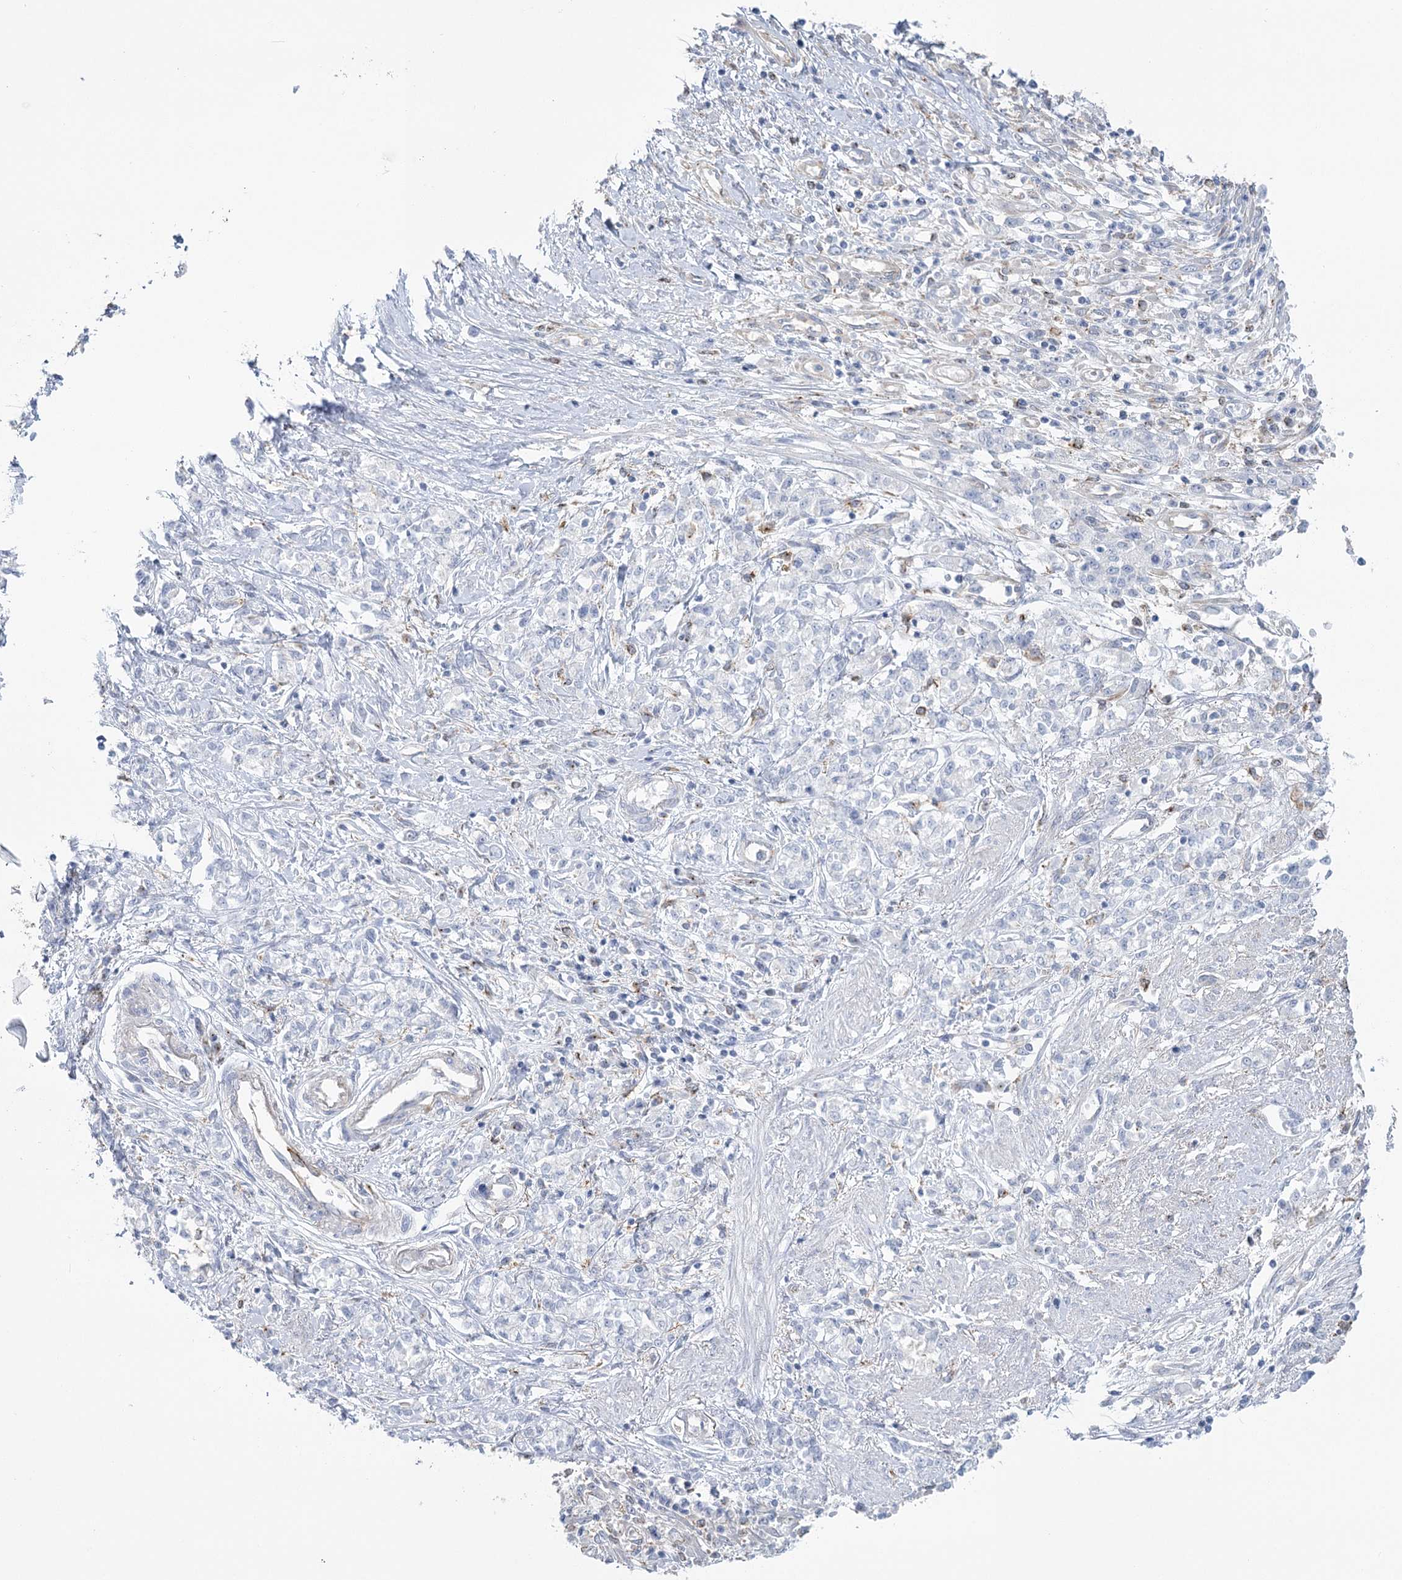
{"staining": {"intensity": "negative", "quantity": "none", "location": "none"}, "tissue": "stomach cancer", "cell_type": "Tumor cells", "image_type": "cancer", "snomed": [{"axis": "morphology", "description": "Adenocarcinoma, NOS"}, {"axis": "topography", "description": "Stomach"}], "caption": "Stomach cancer (adenocarcinoma) stained for a protein using immunohistochemistry (IHC) exhibits no positivity tumor cells.", "gene": "CCDC88A", "patient": {"sex": "female", "age": 76}}